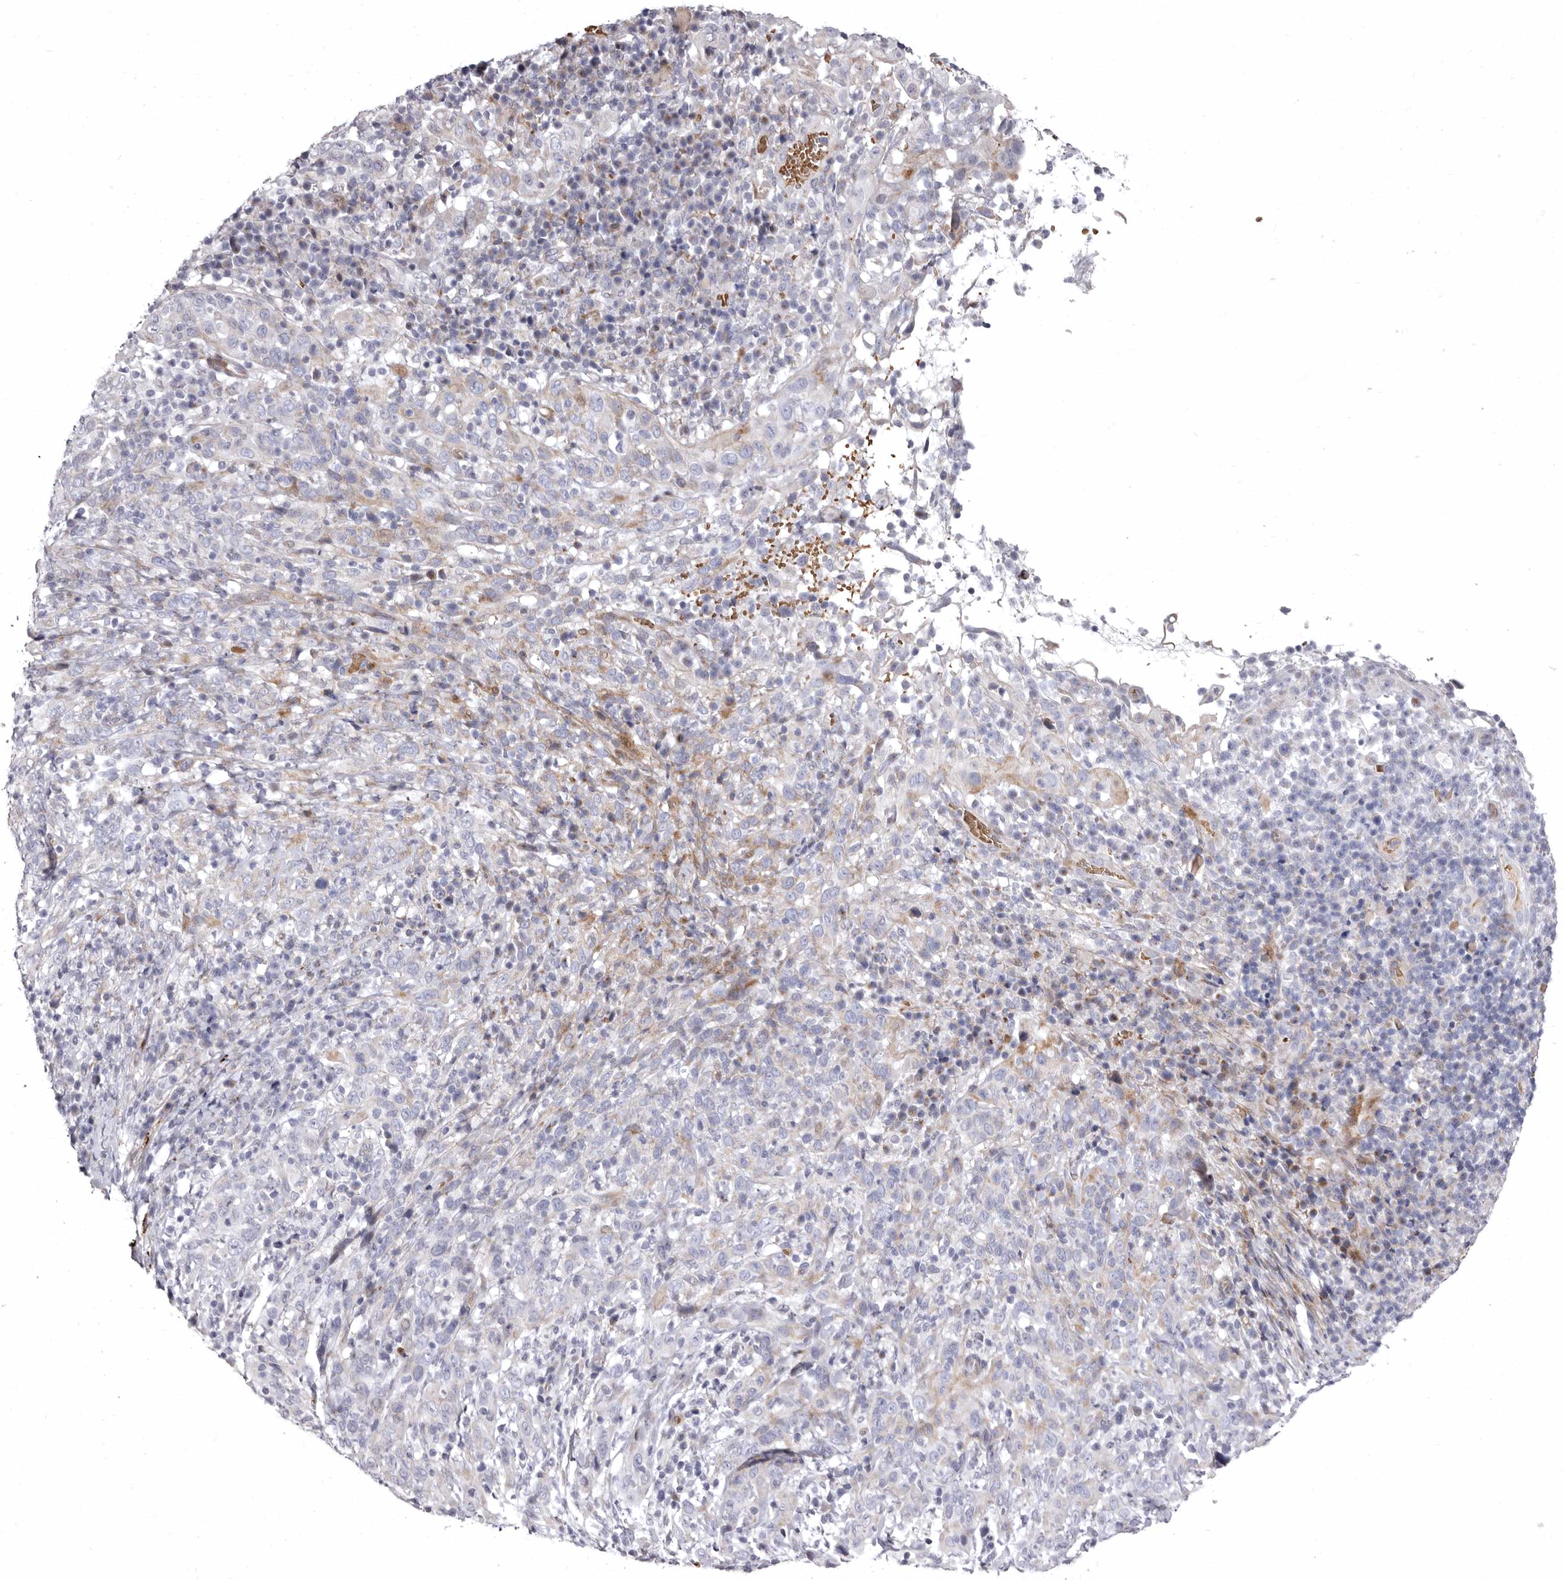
{"staining": {"intensity": "negative", "quantity": "none", "location": "none"}, "tissue": "cervical cancer", "cell_type": "Tumor cells", "image_type": "cancer", "snomed": [{"axis": "morphology", "description": "Squamous cell carcinoma, NOS"}, {"axis": "topography", "description": "Cervix"}], "caption": "Photomicrograph shows no protein positivity in tumor cells of cervical cancer (squamous cell carcinoma) tissue.", "gene": "AIDA", "patient": {"sex": "female", "age": 46}}